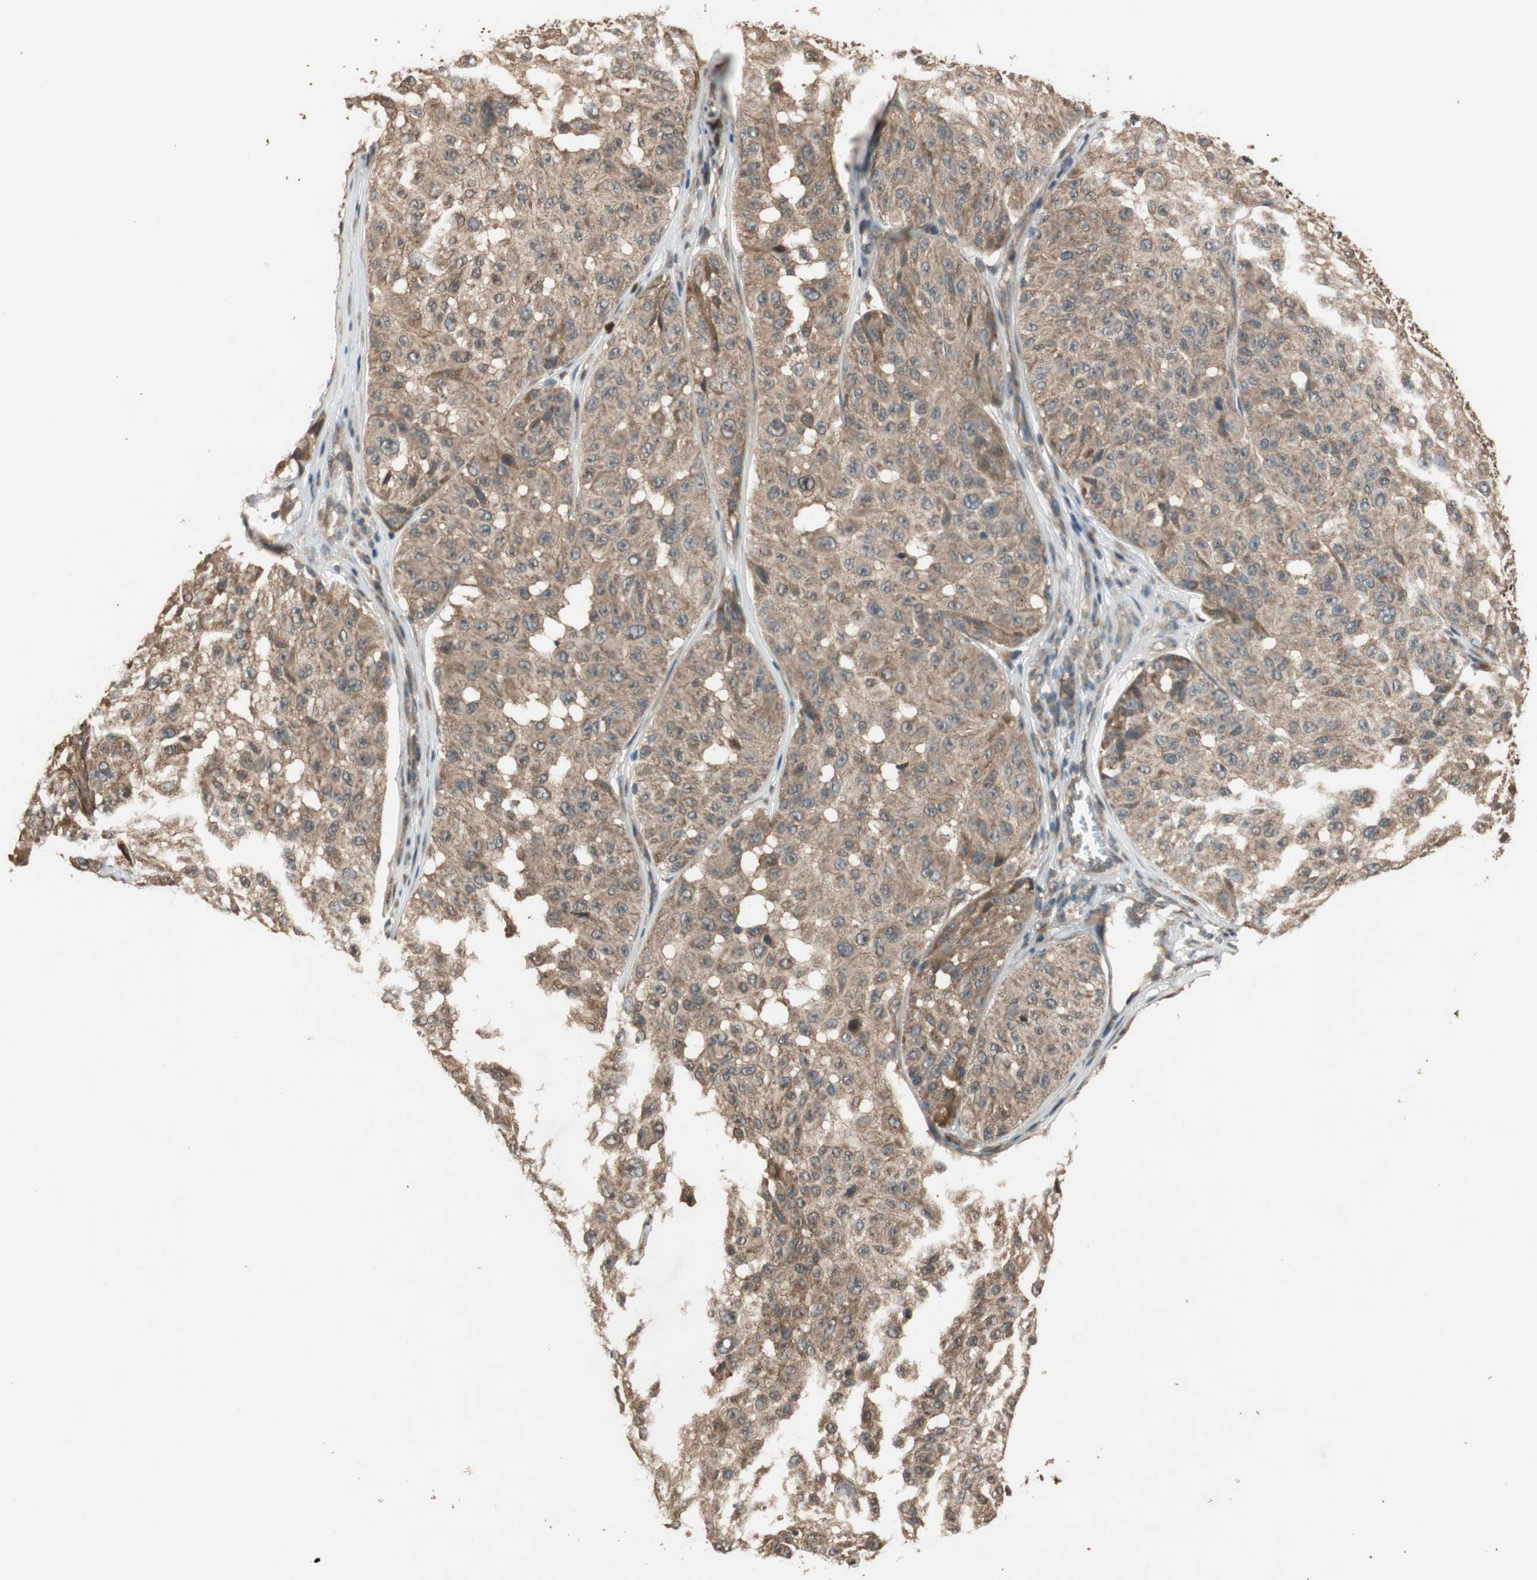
{"staining": {"intensity": "moderate", "quantity": ">75%", "location": "cytoplasmic/membranous"}, "tissue": "melanoma", "cell_type": "Tumor cells", "image_type": "cancer", "snomed": [{"axis": "morphology", "description": "Malignant melanoma, NOS"}, {"axis": "topography", "description": "Skin"}], "caption": "Tumor cells reveal moderate cytoplasmic/membranous expression in about >75% of cells in melanoma.", "gene": "TMEM230", "patient": {"sex": "female", "age": 46}}